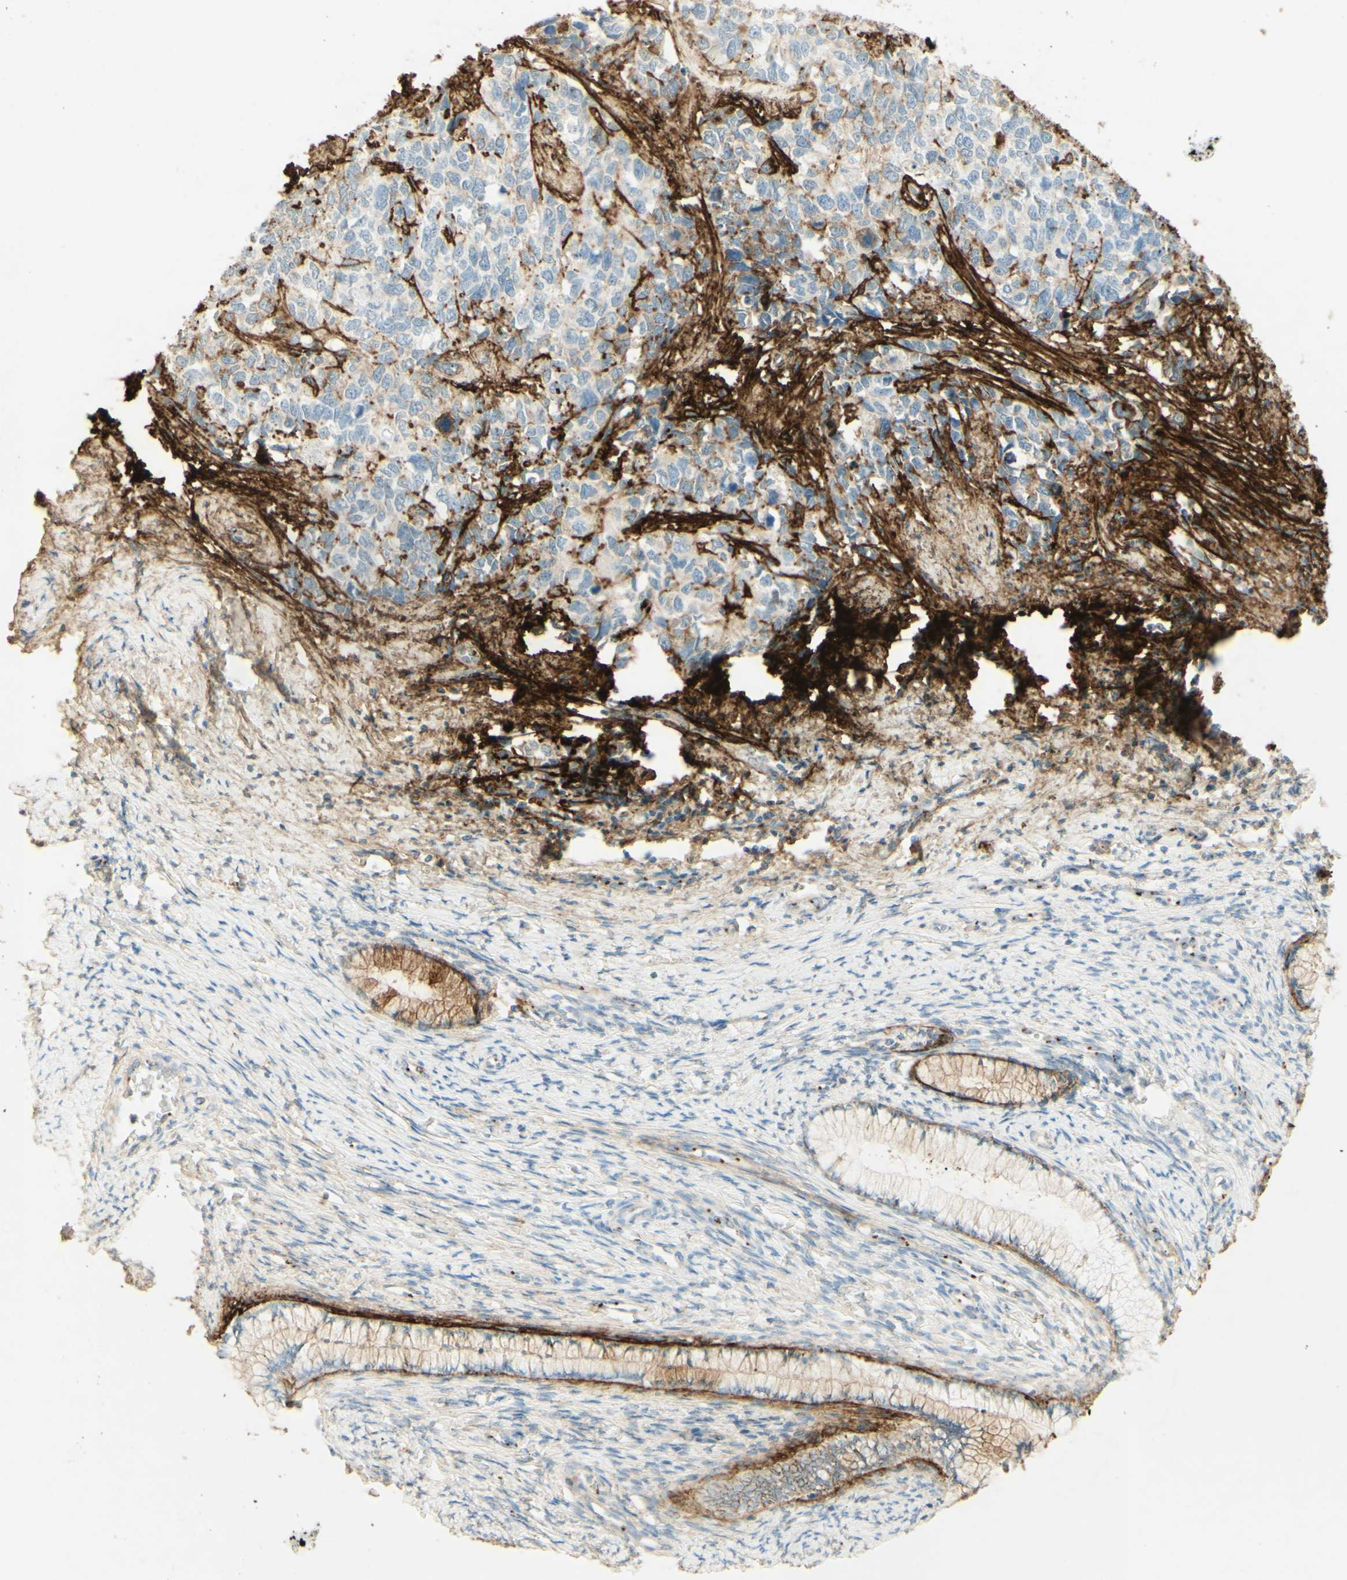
{"staining": {"intensity": "weak", "quantity": "<25%", "location": "cytoplasmic/membranous"}, "tissue": "cervical cancer", "cell_type": "Tumor cells", "image_type": "cancer", "snomed": [{"axis": "morphology", "description": "Squamous cell carcinoma, NOS"}, {"axis": "topography", "description": "Cervix"}], "caption": "Protein analysis of squamous cell carcinoma (cervical) displays no significant staining in tumor cells.", "gene": "TNN", "patient": {"sex": "female", "age": 63}}